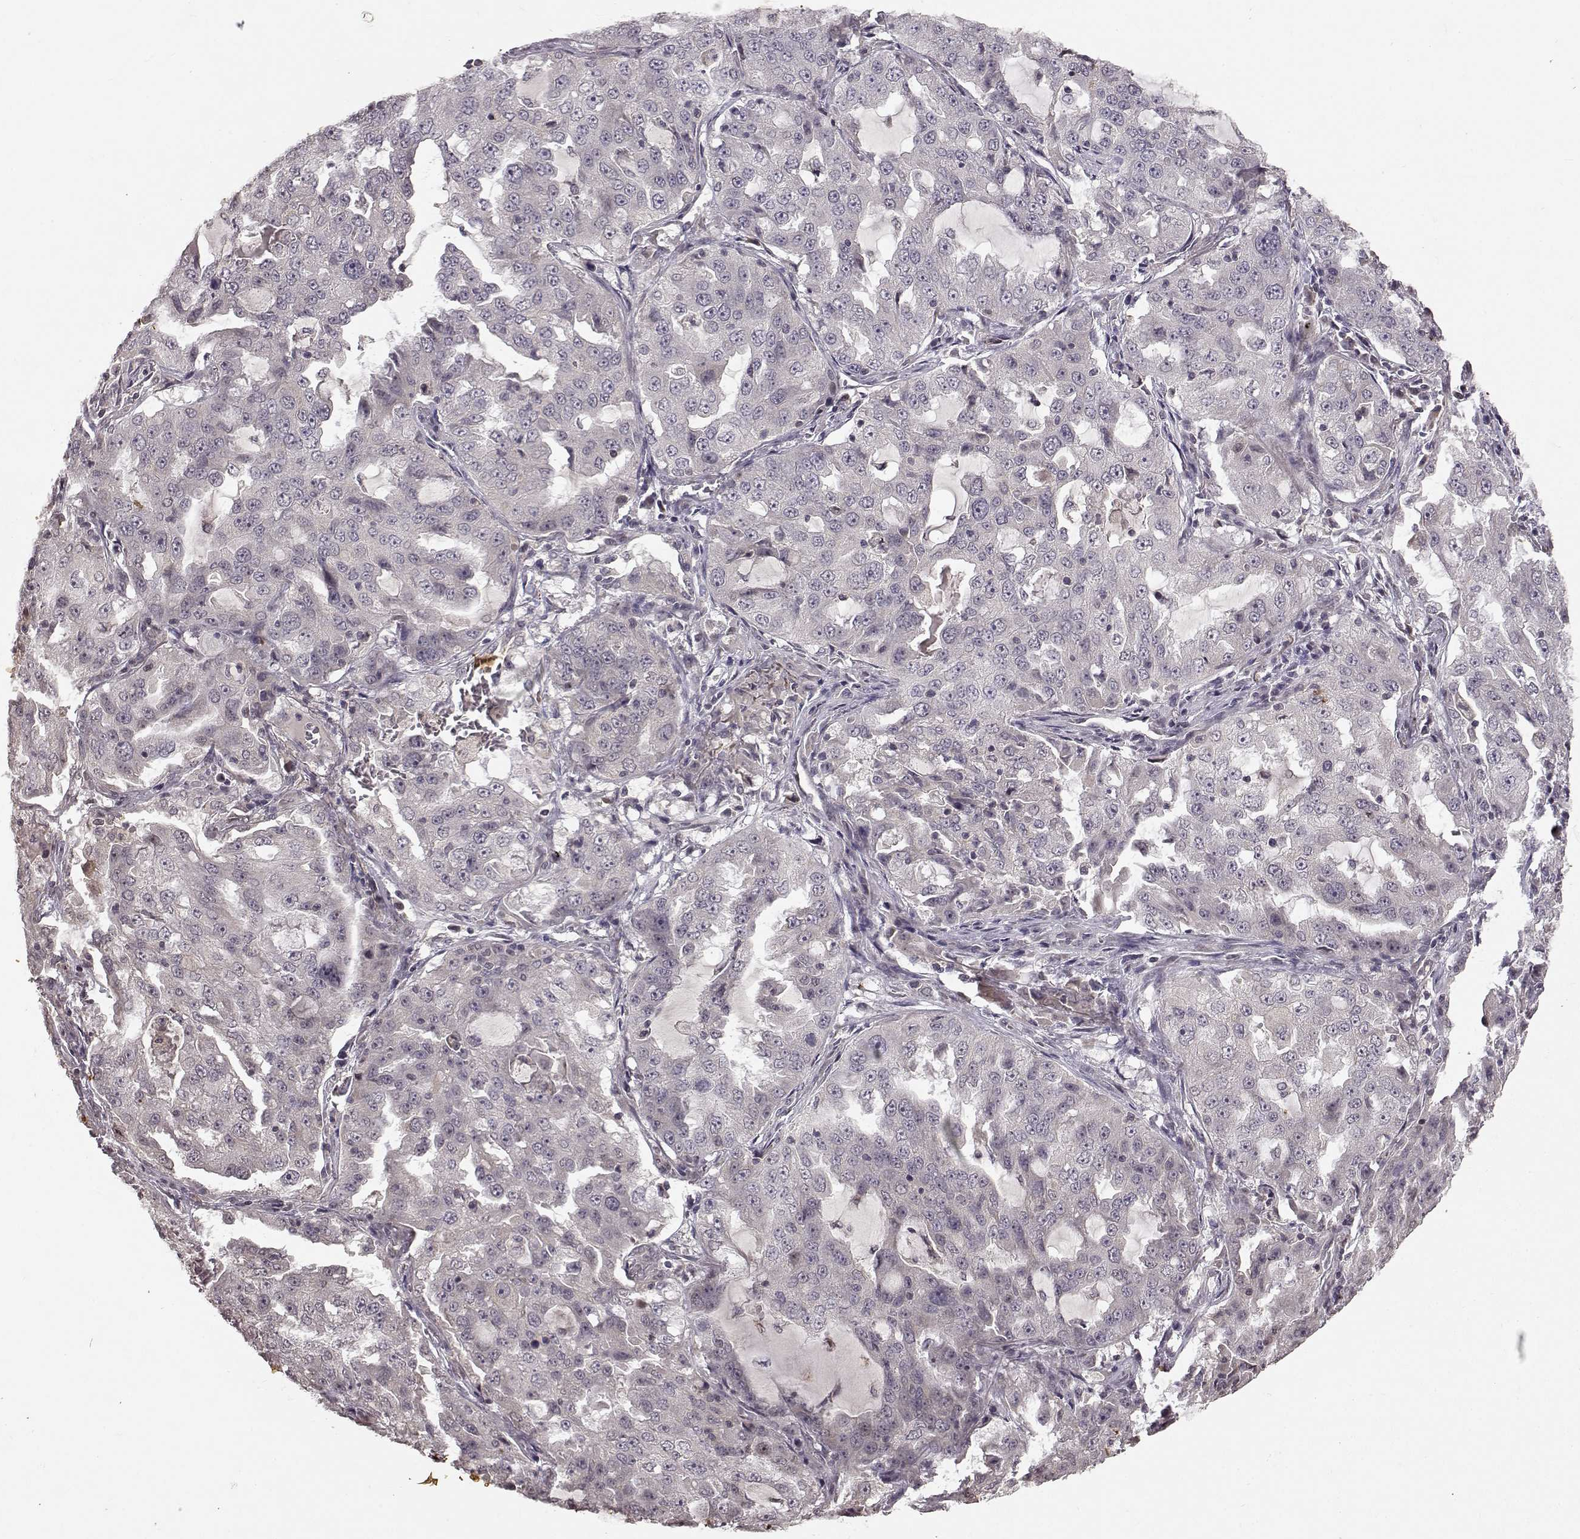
{"staining": {"intensity": "negative", "quantity": "none", "location": "none"}, "tissue": "lung cancer", "cell_type": "Tumor cells", "image_type": "cancer", "snomed": [{"axis": "morphology", "description": "Adenocarcinoma, NOS"}, {"axis": "topography", "description": "Lung"}], "caption": "Tumor cells are negative for protein expression in human lung cancer (adenocarcinoma).", "gene": "NTRK2", "patient": {"sex": "female", "age": 61}}